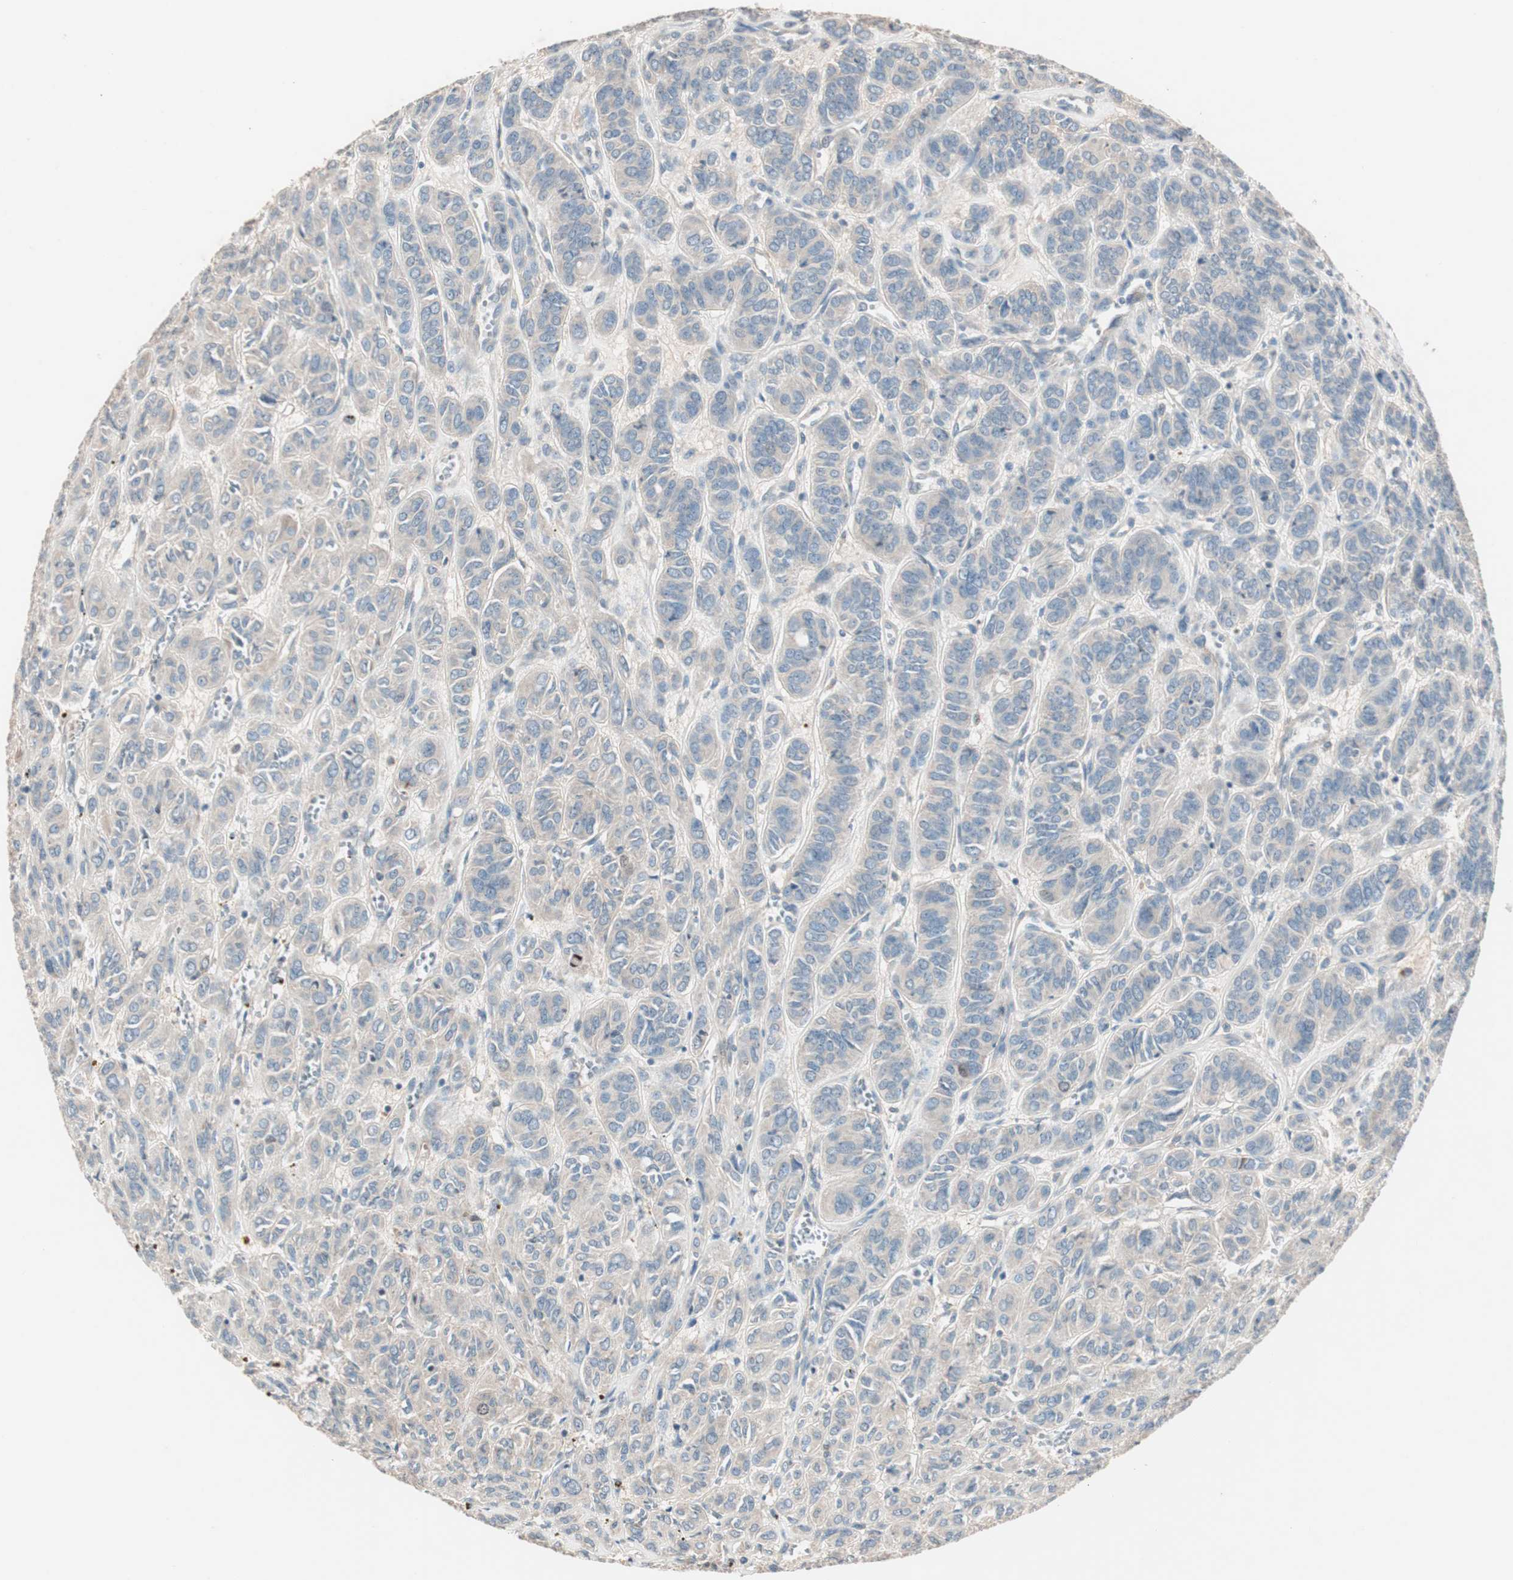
{"staining": {"intensity": "weak", "quantity": ">75%", "location": "cytoplasmic/membranous"}, "tissue": "thyroid cancer", "cell_type": "Tumor cells", "image_type": "cancer", "snomed": [{"axis": "morphology", "description": "Follicular adenoma carcinoma, NOS"}, {"axis": "topography", "description": "Thyroid gland"}], "caption": "Tumor cells display low levels of weak cytoplasmic/membranous expression in approximately >75% of cells in thyroid cancer (follicular adenoma carcinoma). The staining was performed using DAB (3,3'-diaminobenzidine) to visualize the protein expression in brown, while the nuclei were stained in blue with hematoxylin (Magnification: 20x).", "gene": "NFRKB", "patient": {"sex": "female", "age": 71}}